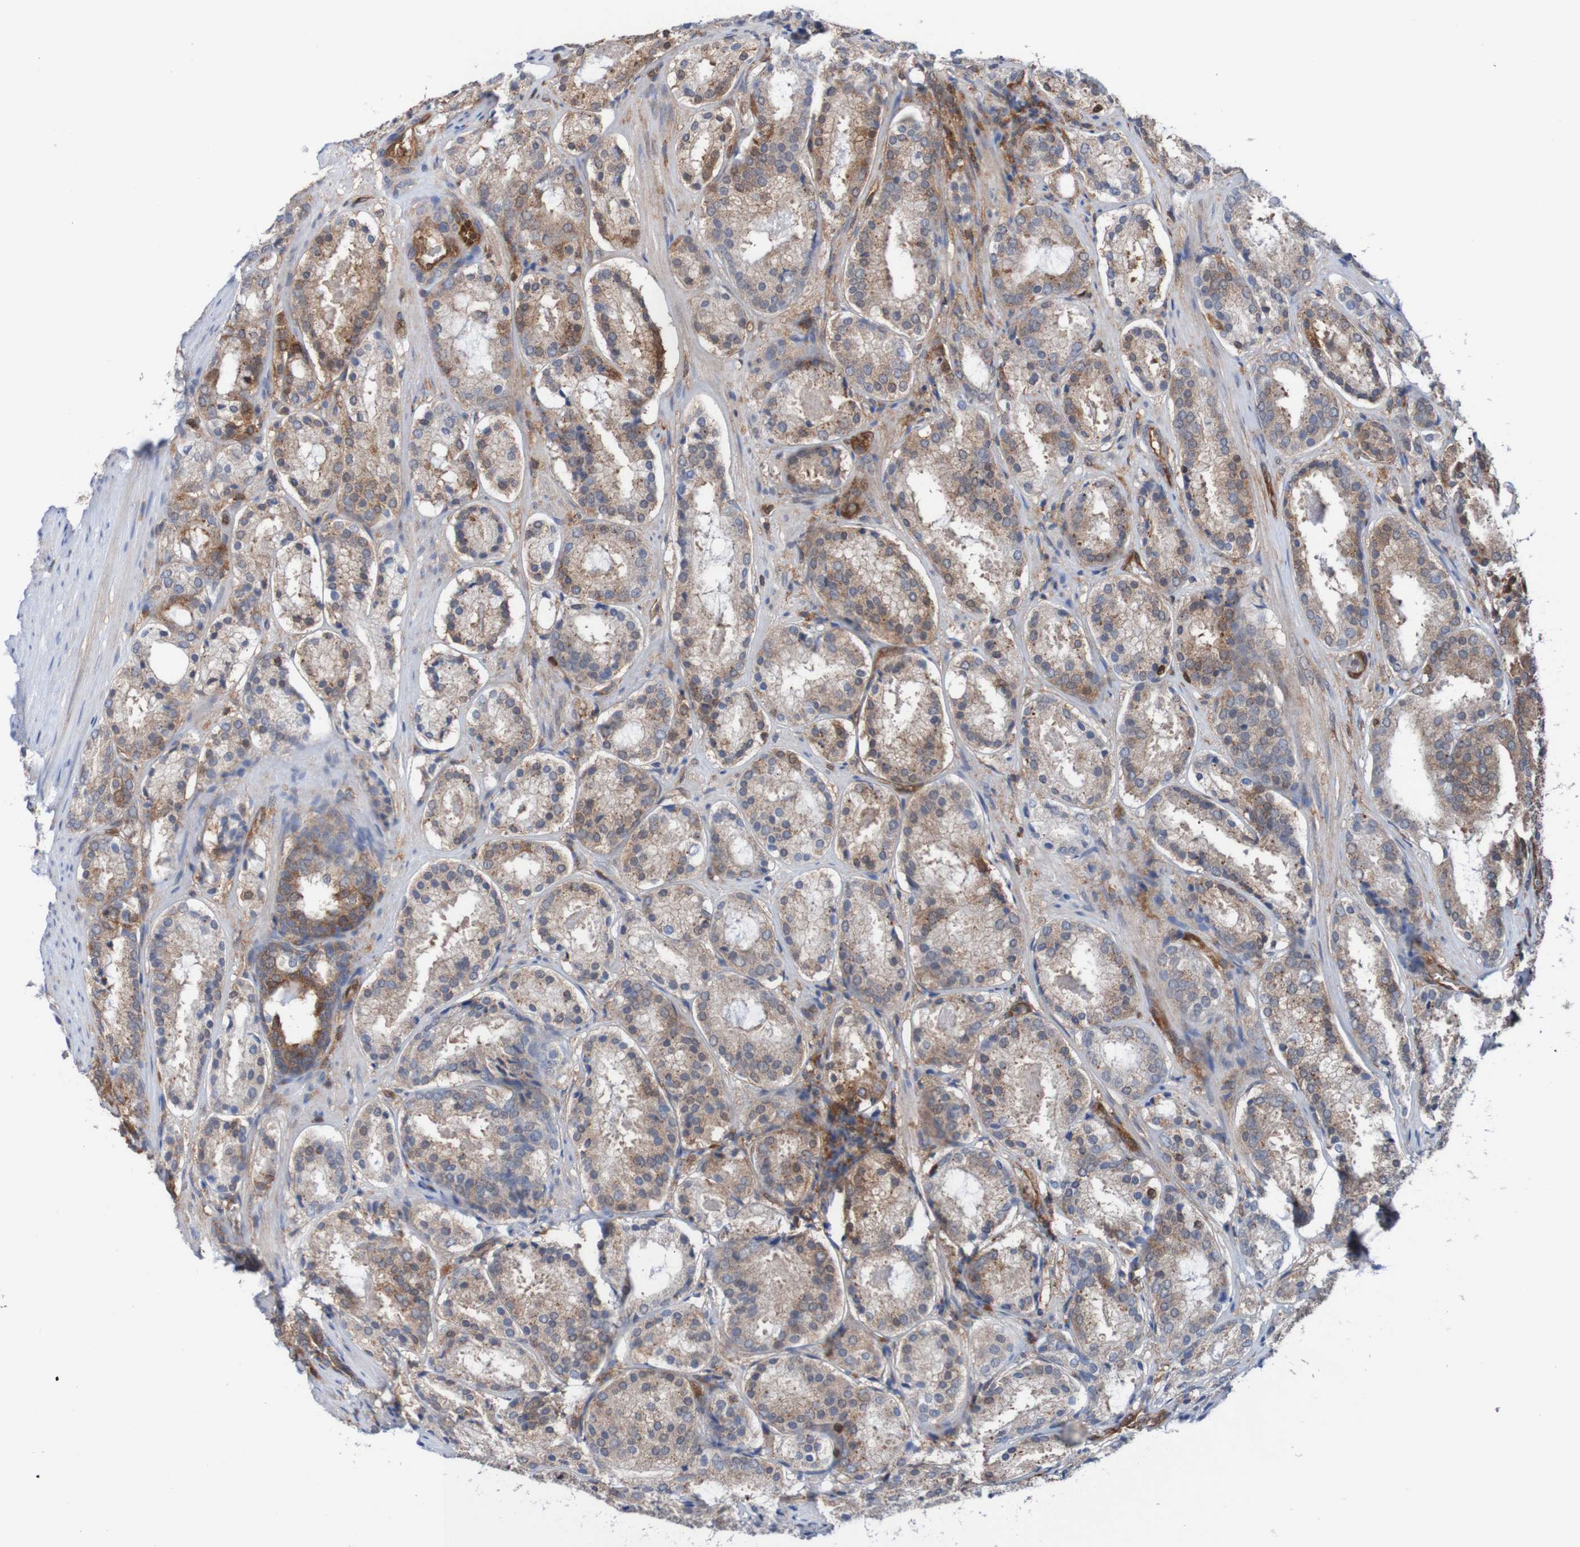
{"staining": {"intensity": "moderate", "quantity": "25%-75%", "location": "cytoplasmic/membranous"}, "tissue": "prostate cancer", "cell_type": "Tumor cells", "image_type": "cancer", "snomed": [{"axis": "morphology", "description": "Adenocarcinoma, Low grade"}, {"axis": "topography", "description": "Prostate"}], "caption": "This is a histology image of immunohistochemistry staining of adenocarcinoma (low-grade) (prostate), which shows moderate expression in the cytoplasmic/membranous of tumor cells.", "gene": "RIGI", "patient": {"sex": "male", "age": 69}}